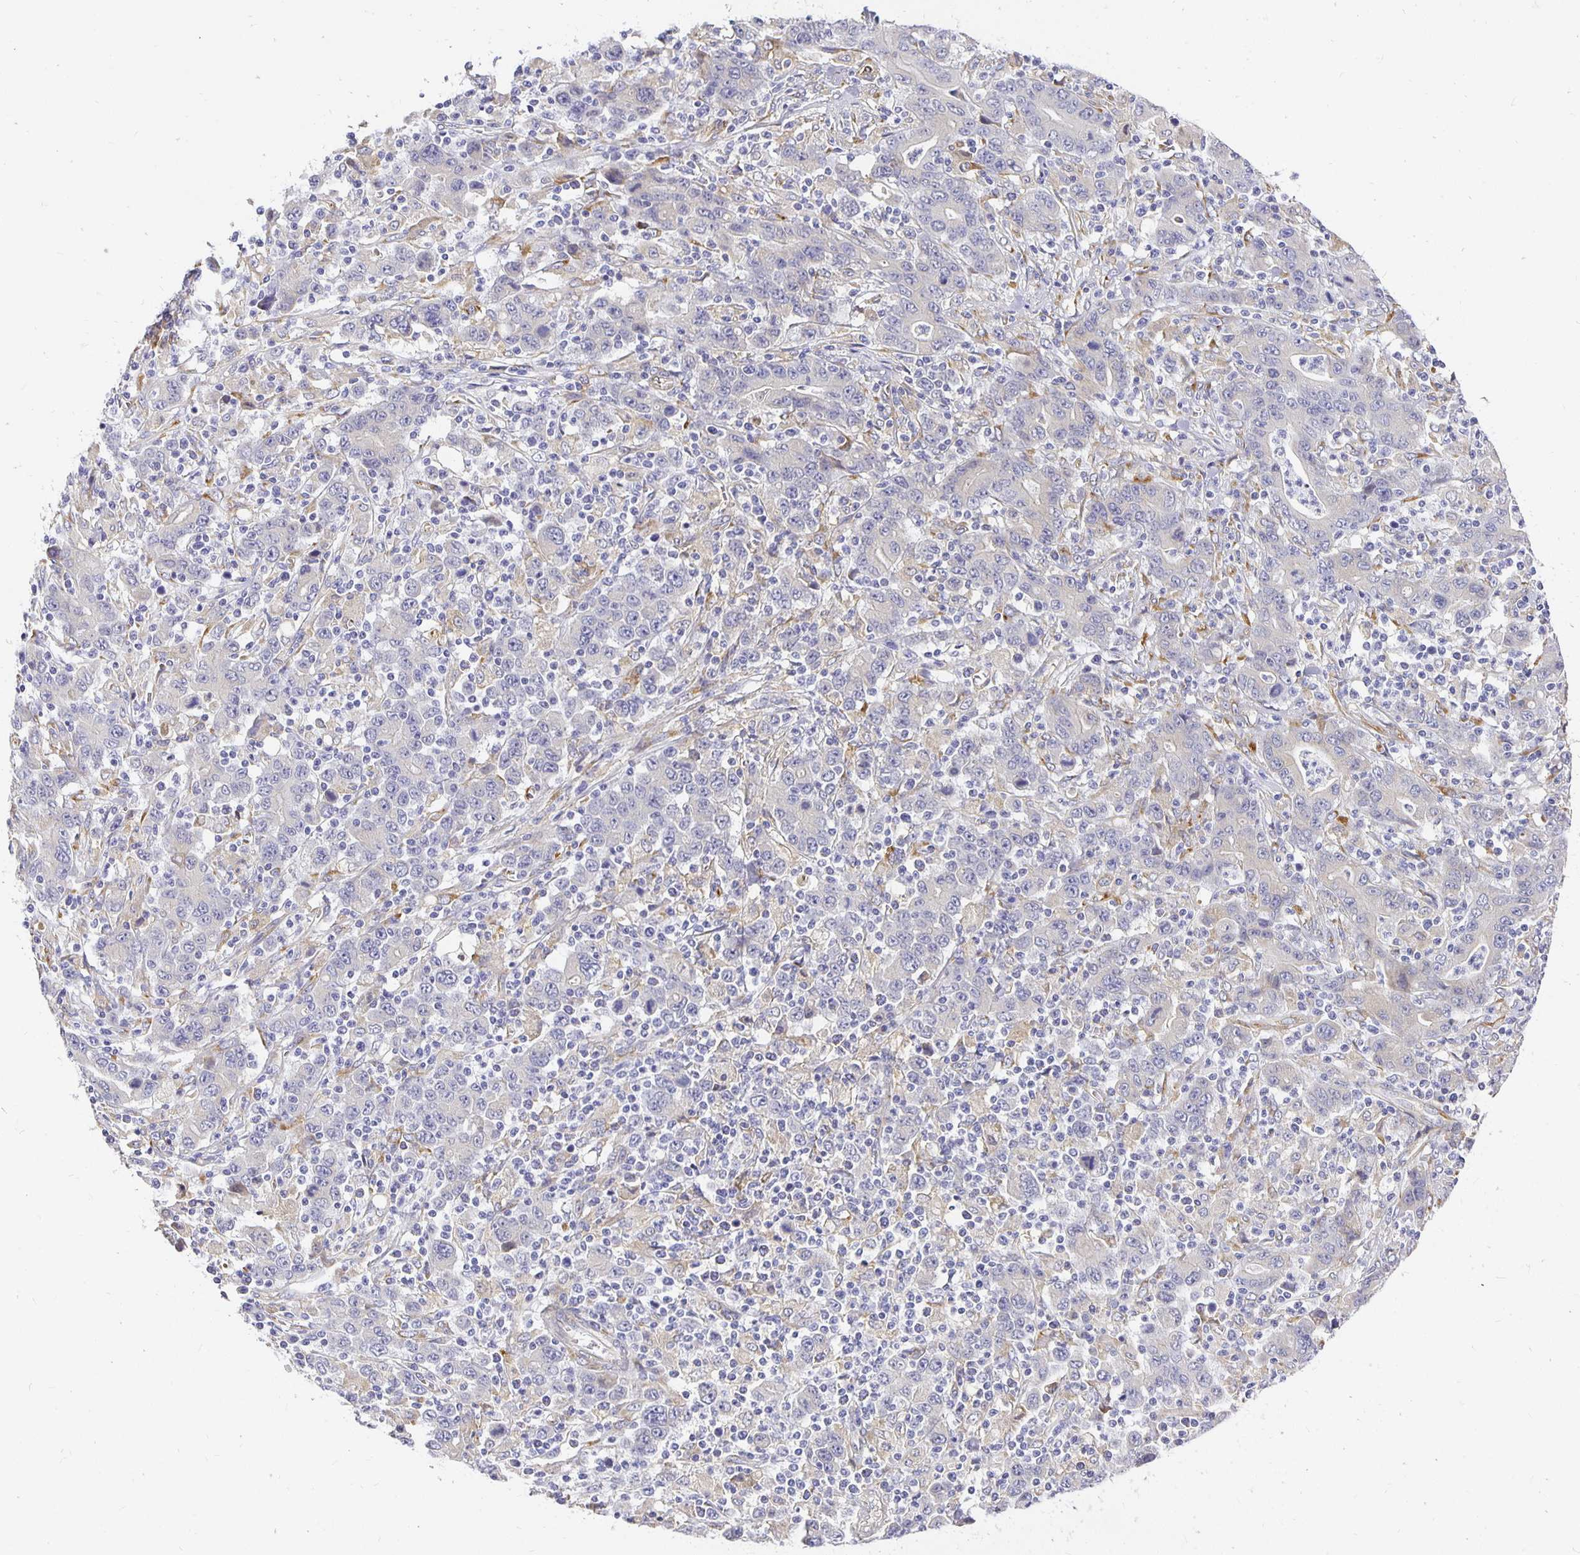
{"staining": {"intensity": "negative", "quantity": "none", "location": "none"}, "tissue": "stomach cancer", "cell_type": "Tumor cells", "image_type": "cancer", "snomed": [{"axis": "morphology", "description": "Adenocarcinoma, NOS"}, {"axis": "topography", "description": "Stomach, upper"}], "caption": "Human adenocarcinoma (stomach) stained for a protein using immunohistochemistry displays no staining in tumor cells.", "gene": "PLOD1", "patient": {"sex": "male", "age": 69}}